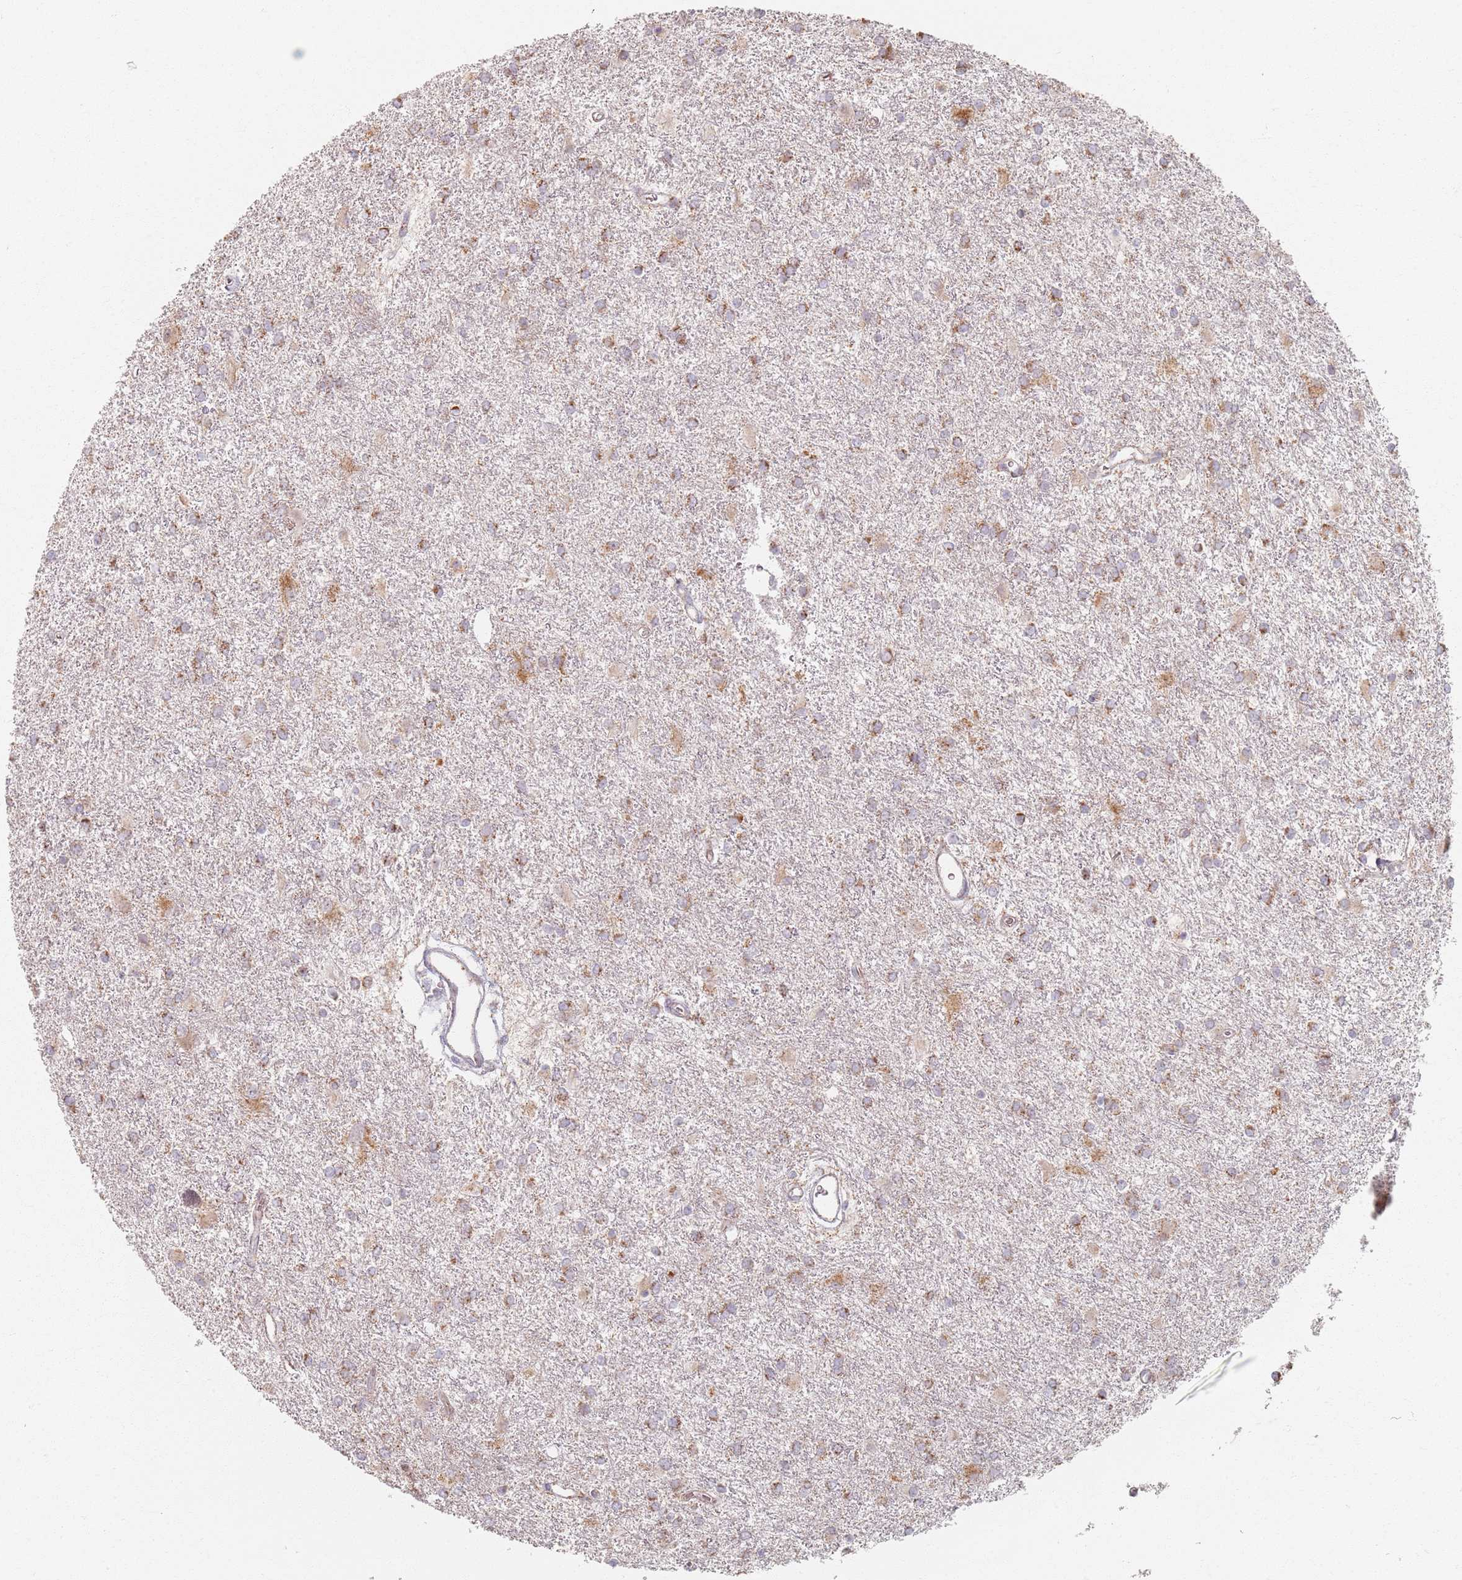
{"staining": {"intensity": "moderate", "quantity": "25%-75%", "location": "cytoplasmic/membranous"}, "tissue": "glioma", "cell_type": "Tumor cells", "image_type": "cancer", "snomed": [{"axis": "morphology", "description": "Glioma, malignant, High grade"}, {"axis": "topography", "description": "Brain"}], "caption": "Human glioma stained with a brown dye exhibits moderate cytoplasmic/membranous positive staining in about 25%-75% of tumor cells.", "gene": "PKD2L2", "patient": {"sex": "female", "age": 50}}